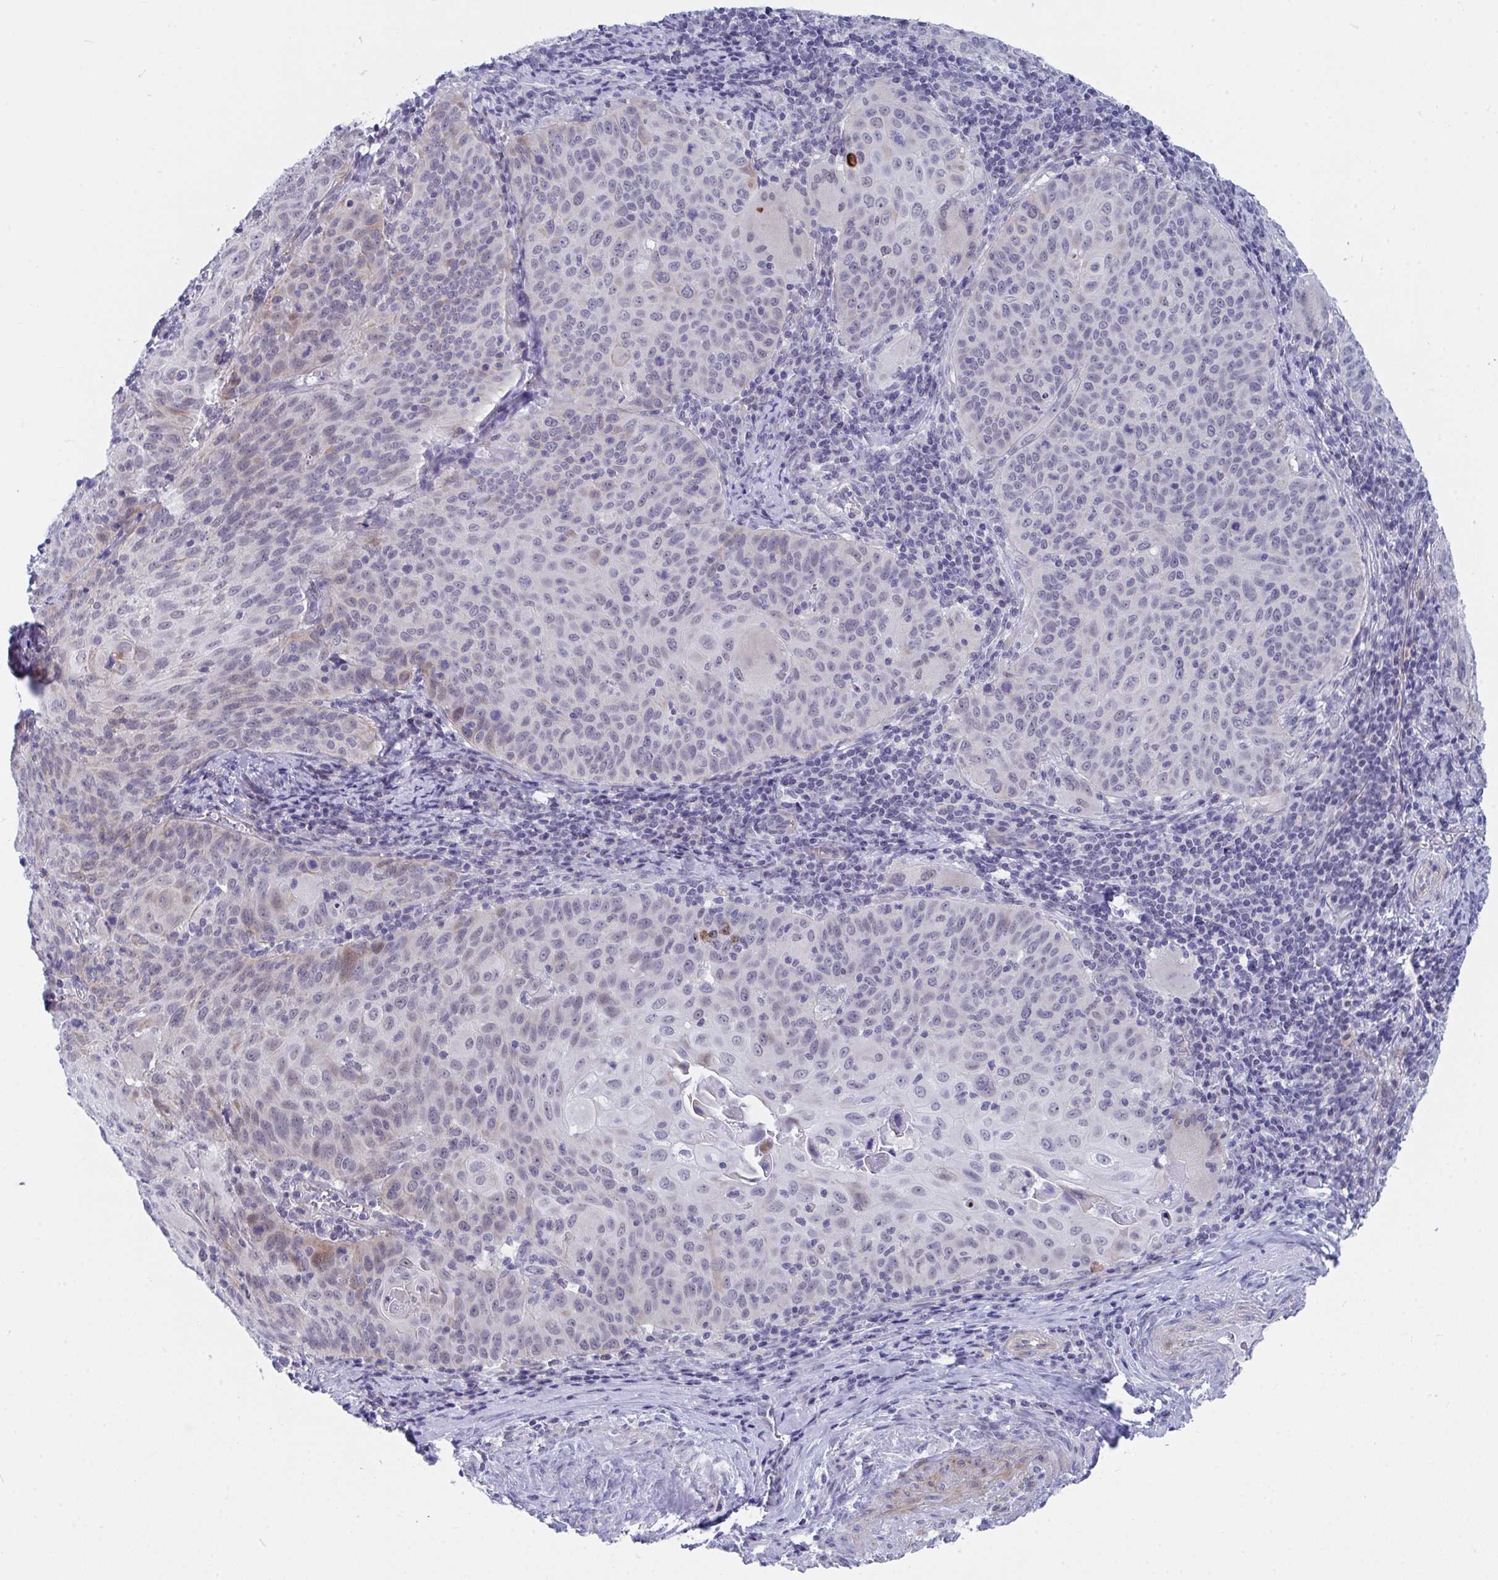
{"staining": {"intensity": "weak", "quantity": "<25%", "location": "cytoplasmic/membranous"}, "tissue": "cervical cancer", "cell_type": "Tumor cells", "image_type": "cancer", "snomed": [{"axis": "morphology", "description": "Squamous cell carcinoma, NOS"}, {"axis": "topography", "description": "Cervix"}], "caption": "High power microscopy histopathology image of an immunohistochemistry (IHC) image of cervical cancer (squamous cell carcinoma), revealing no significant staining in tumor cells.", "gene": "DAOA", "patient": {"sex": "female", "age": 65}}